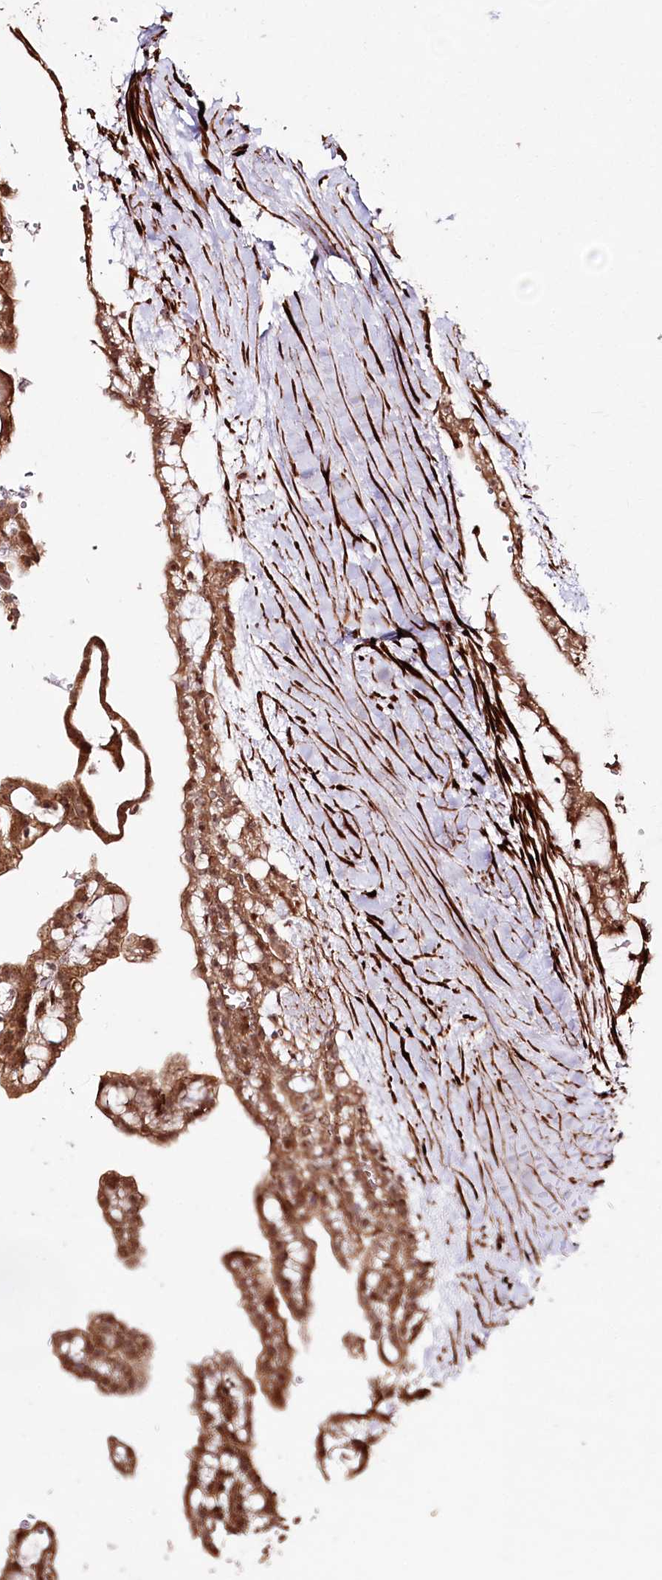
{"staining": {"intensity": "moderate", "quantity": ">75%", "location": "cytoplasmic/membranous"}, "tissue": "renal cancer", "cell_type": "Tumor cells", "image_type": "cancer", "snomed": [{"axis": "morphology", "description": "Adenocarcinoma, NOS"}, {"axis": "topography", "description": "Kidney"}], "caption": "Protein analysis of renal cancer (adenocarcinoma) tissue exhibits moderate cytoplasmic/membranous staining in about >75% of tumor cells. The protein is shown in brown color, while the nuclei are stained blue.", "gene": "REXO2", "patient": {"sex": "male", "age": 63}}